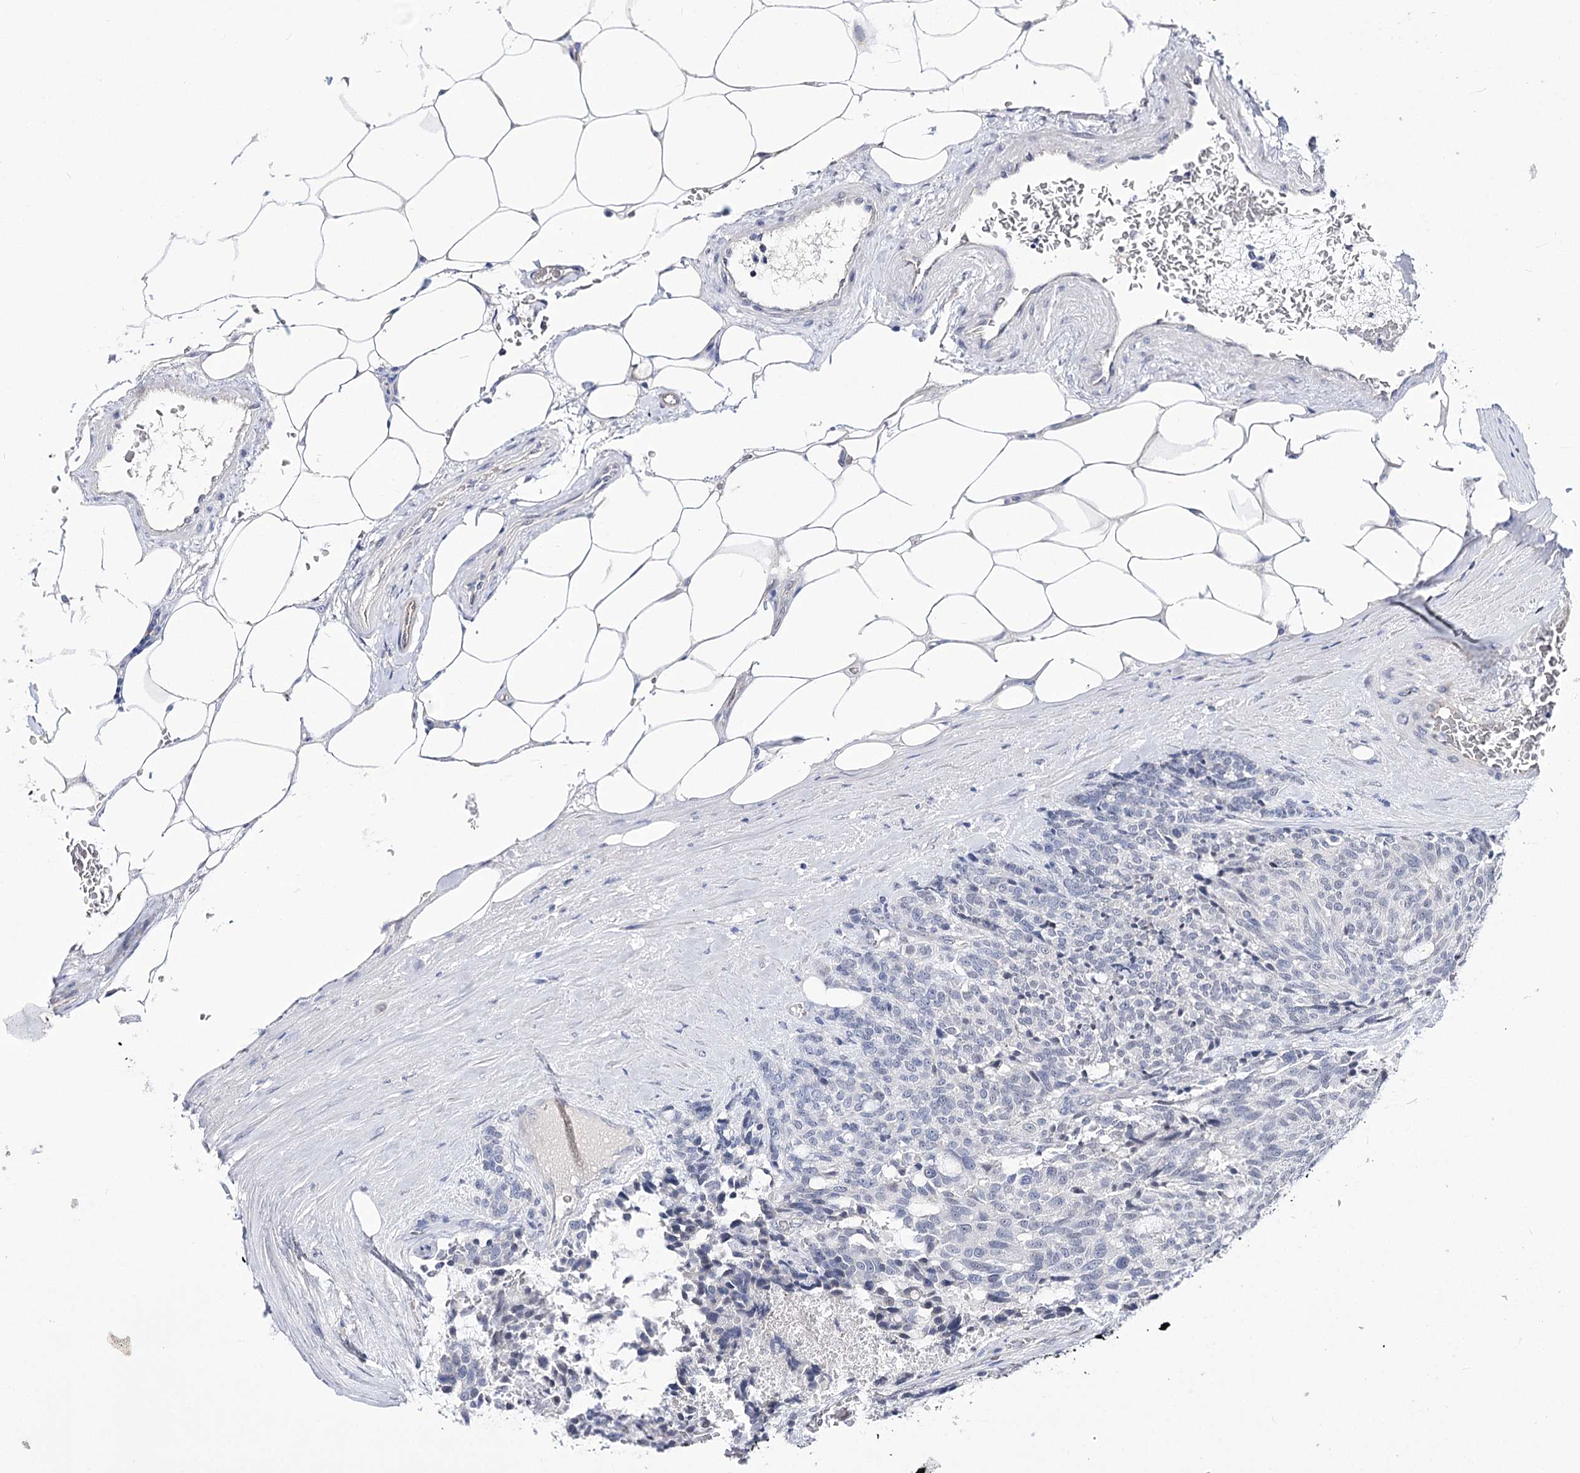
{"staining": {"intensity": "negative", "quantity": "none", "location": "none"}, "tissue": "carcinoid", "cell_type": "Tumor cells", "image_type": "cancer", "snomed": [{"axis": "morphology", "description": "Carcinoid, malignant, NOS"}, {"axis": "topography", "description": "Pancreas"}], "caption": "Malignant carcinoid stained for a protein using immunohistochemistry (IHC) reveals no positivity tumor cells.", "gene": "ATP10B", "patient": {"sex": "female", "age": 54}}